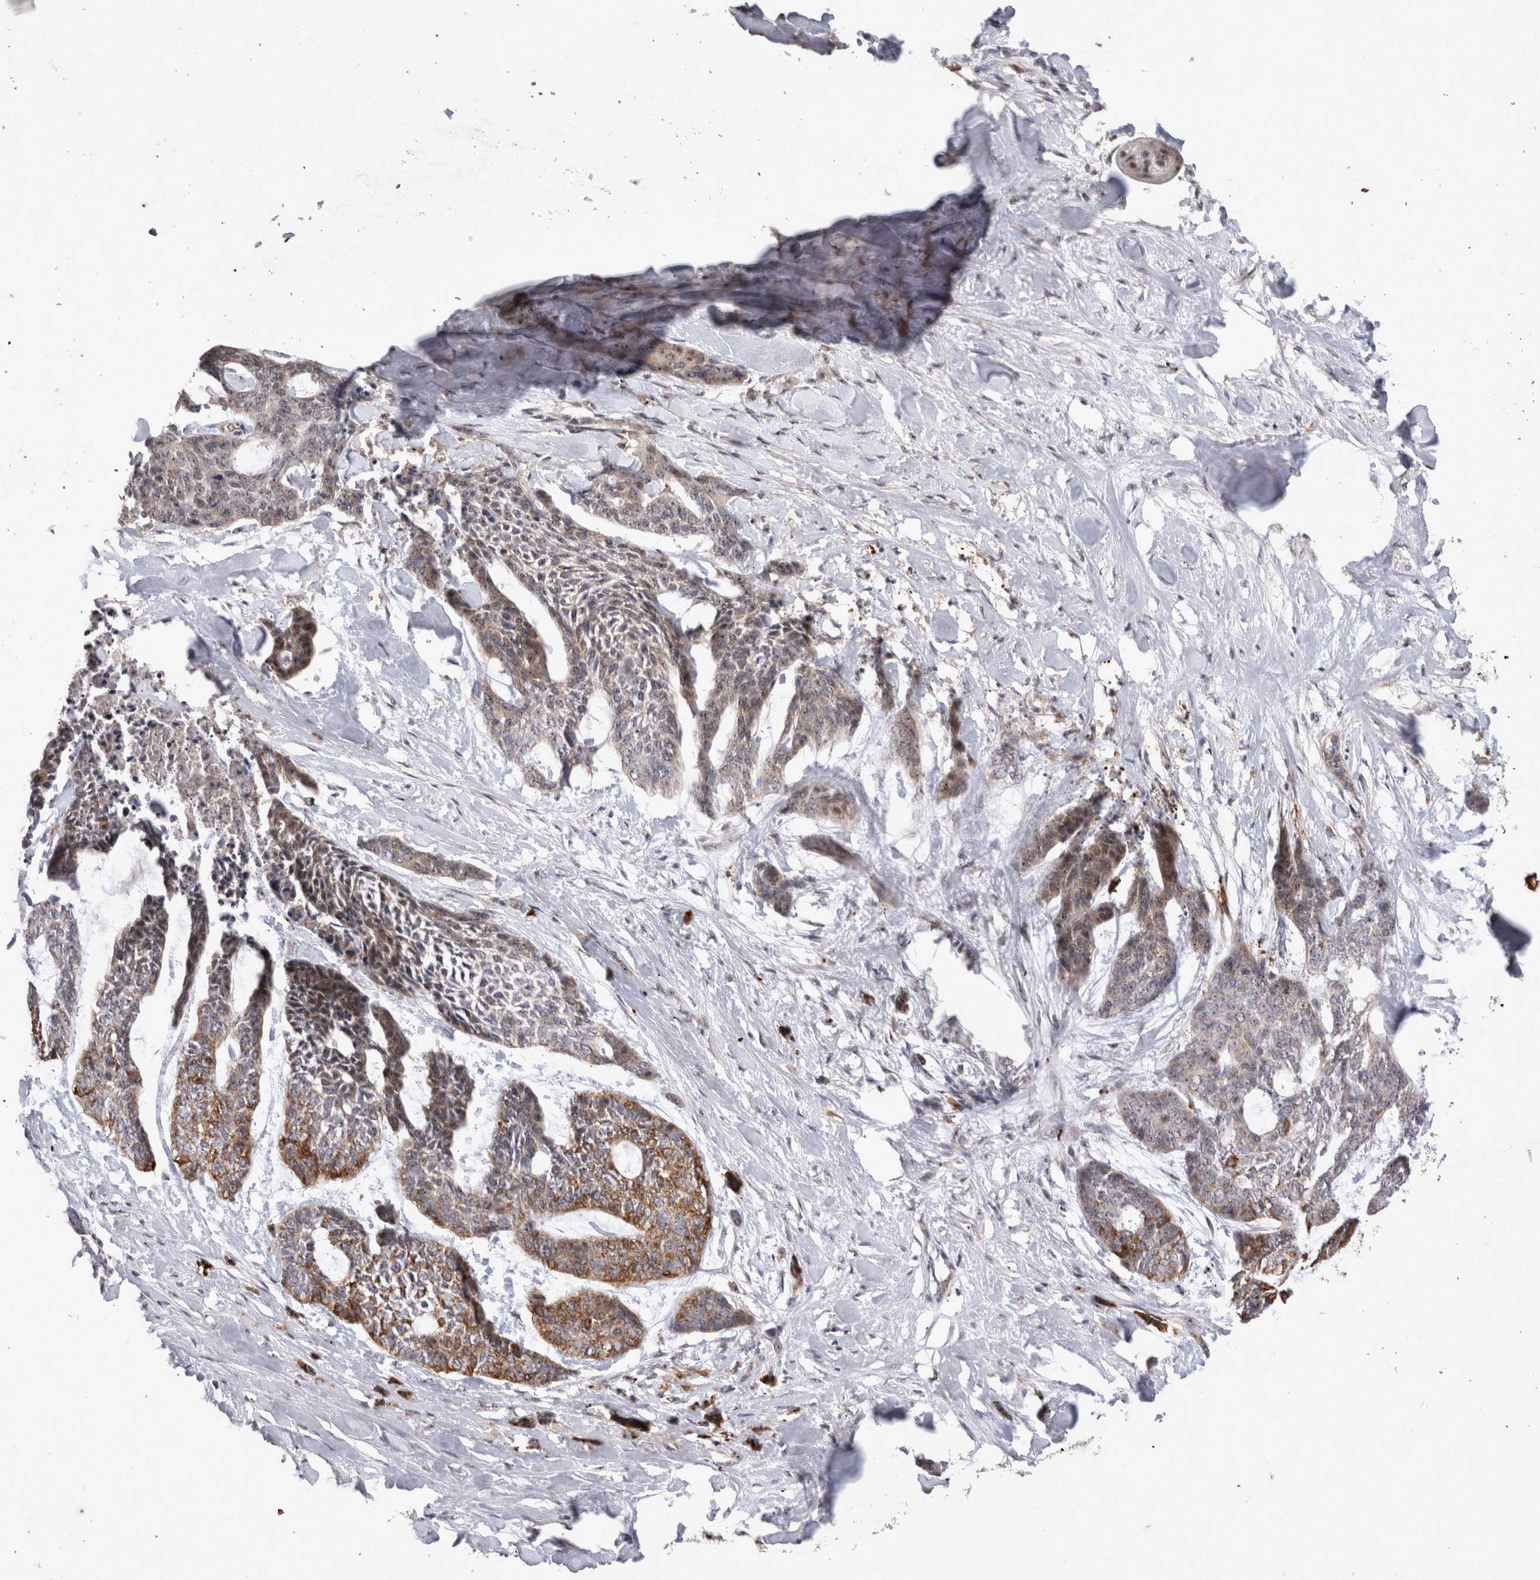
{"staining": {"intensity": "weak", "quantity": ">75%", "location": "cytoplasmic/membranous,nuclear"}, "tissue": "skin cancer", "cell_type": "Tumor cells", "image_type": "cancer", "snomed": [{"axis": "morphology", "description": "Basal cell carcinoma"}, {"axis": "topography", "description": "Skin"}], "caption": "Skin basal cell carcinoma stained with a protein marker exhibits weak staining in tumor cells.", "gene": "STK11", "patient": {"sex": "female", "age": 64}}